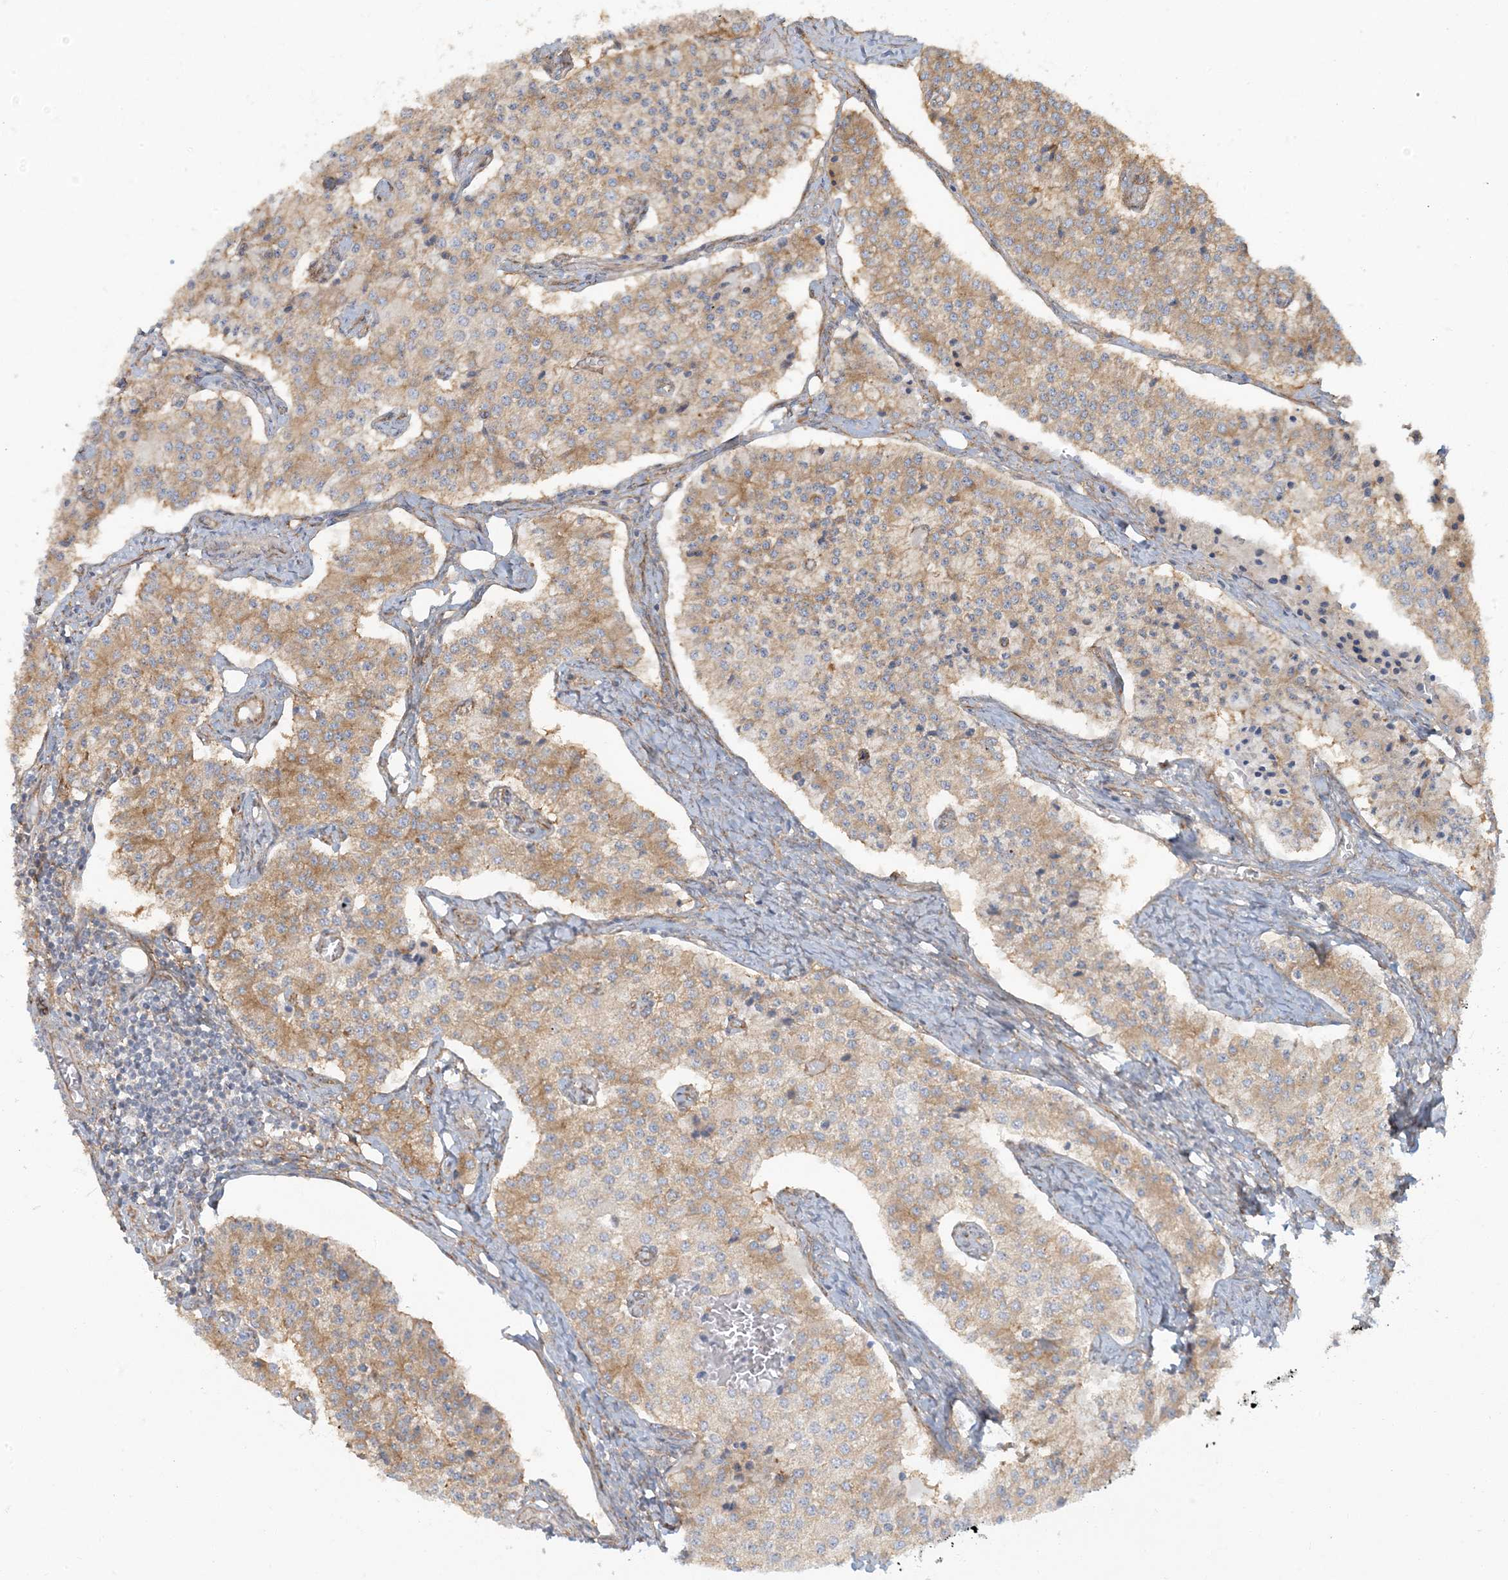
{"staining": {"intensity": "moderate", "quantity": ">75%", "location": "cytoplasmic/membranous"}, "tissue": "carcinoid", "cell_type": "Tumor cells", "image_type": "cancer", "snomed": [{"axis": "morphology", "description": "Carcinoid, malignant, NOS"}, {"axis": "topography", "description": "Colon"}], "caption": "This micrograph exhibits immunohistochemistry staining of human carcinoid, with medium moderate cytoplasmic/membranous positivity in about >75% of tumor cells.", "gene": "ATP23", "patient": {"sex": "female", "age": 52}}